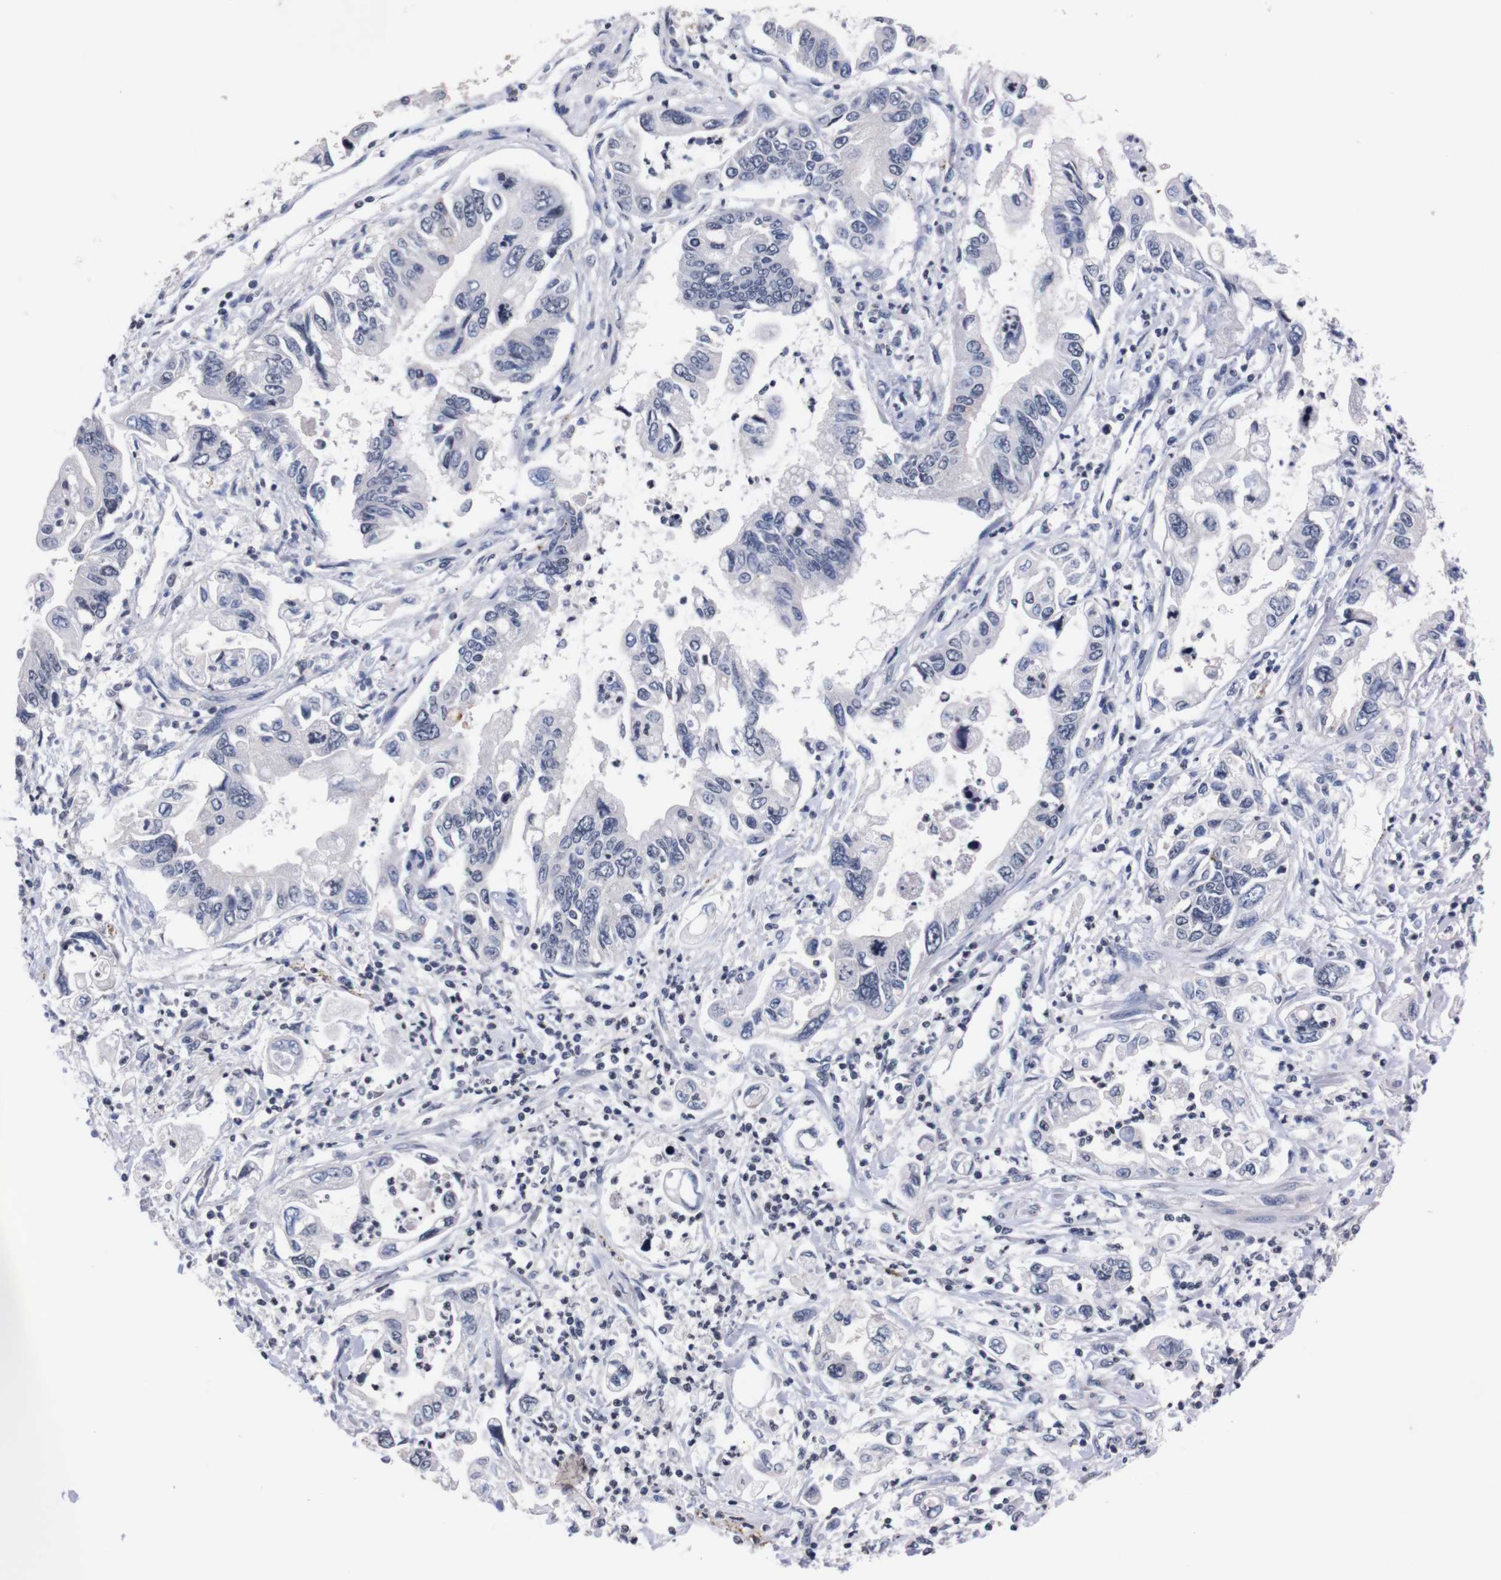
{"staining": {"intensity": "negative", "quantity": "none", "location": "none"}, "tissue": "pancreatic cancer", "cell_type": "Tumor cells", "image_type": "cancer", "snomed": [{"axis": "morphology", "description": "Adenocarcinoma, NOS"}, {"axis": "topography", "description": "Pancreas"}], "caption": "IHC photomicrograph of neoplastic tissue: human pancreatic adenocarcinoma stained with DAB displays no significant protein staining in tumor cells.", "gene": "TNFRSF21", "patient": {"sex": "male", "age": 56}}